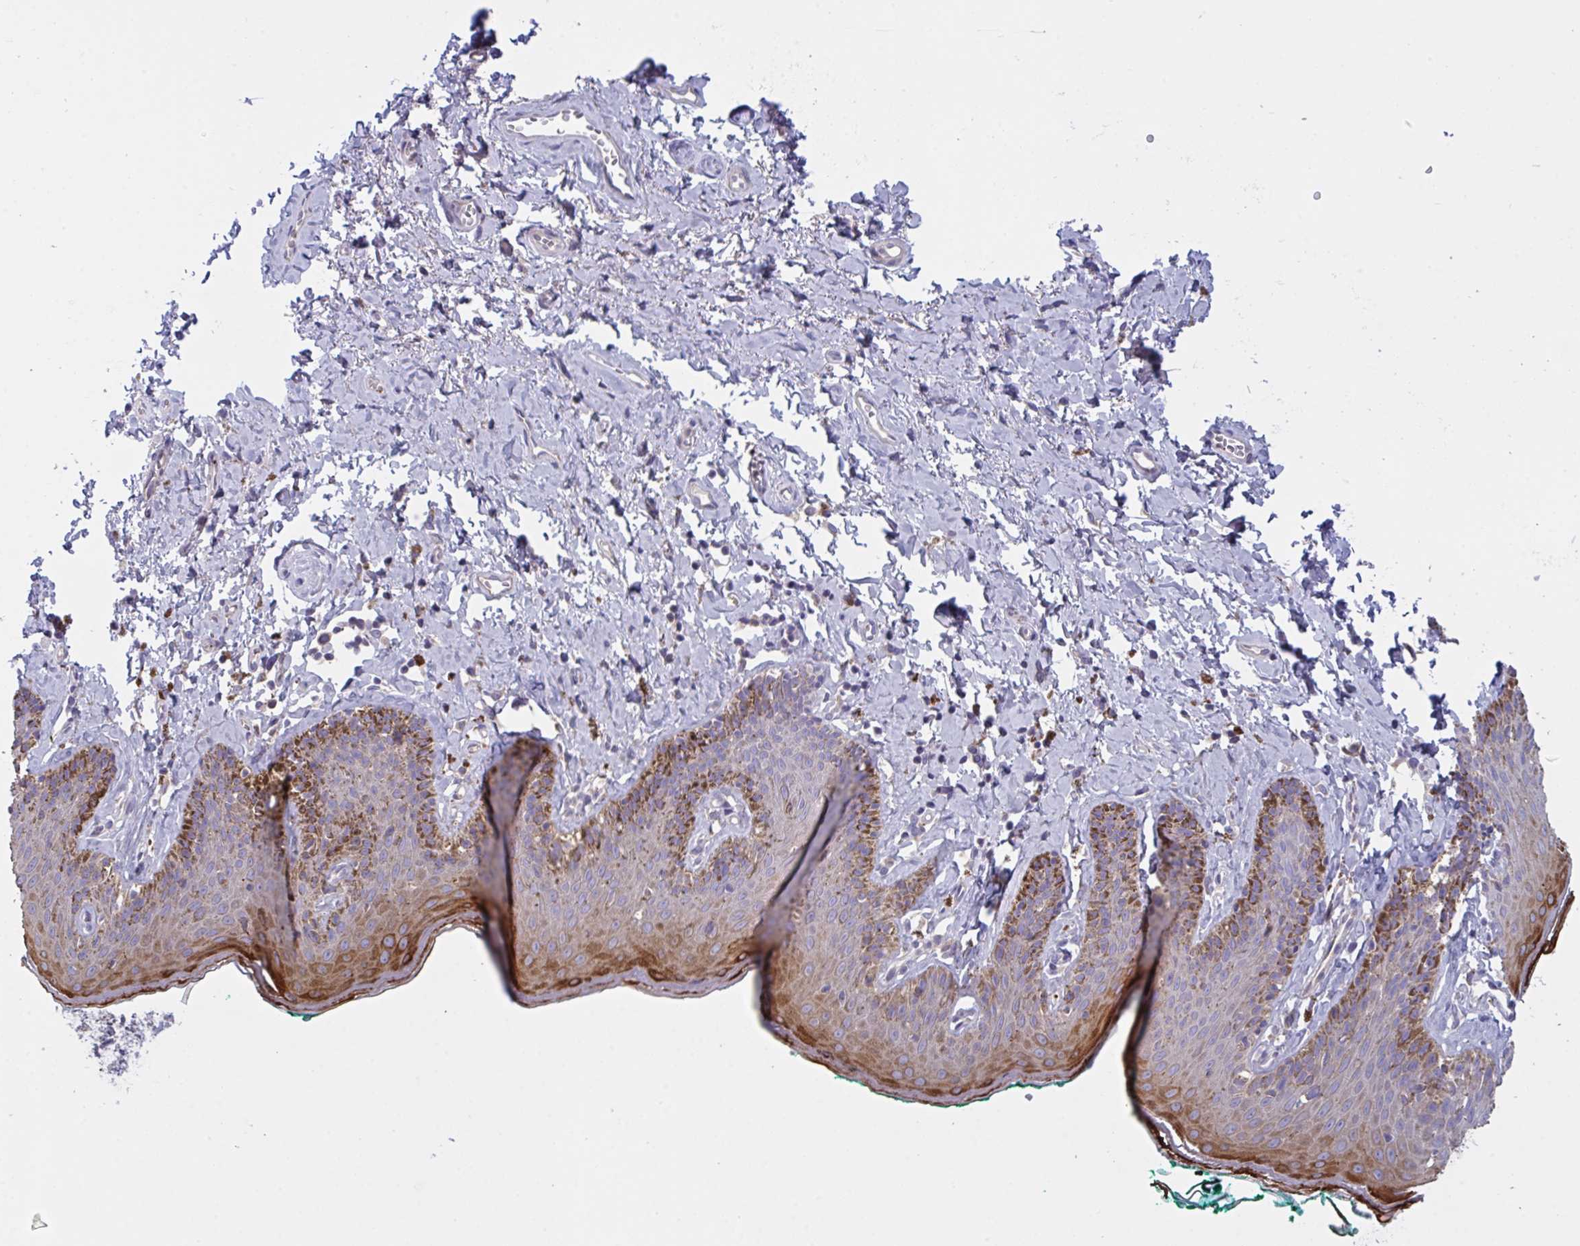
{"staining": {"intensity": "moderate", "quantity": "25%-75%", "location": "cytoplasmic/membranous"}, "tissue": "skin", "cell_type": "Epidermal cells", "image_type": "normal", "snomed": [{"axis": "morphology", "description": "Normal tissue, NOS"}, {"axis": "topography", "description": "Vulva"}, {"axis": "topography", "description": "Peripheral nerve tissue"}], "caption": "Protein expression analysis of benign skin displays moderate cytoplasmic/membranous expression in about 25%-75% of epidermal cells.", "gene": "MRPS2", "patient": {"sex": "female", "age": 66}}